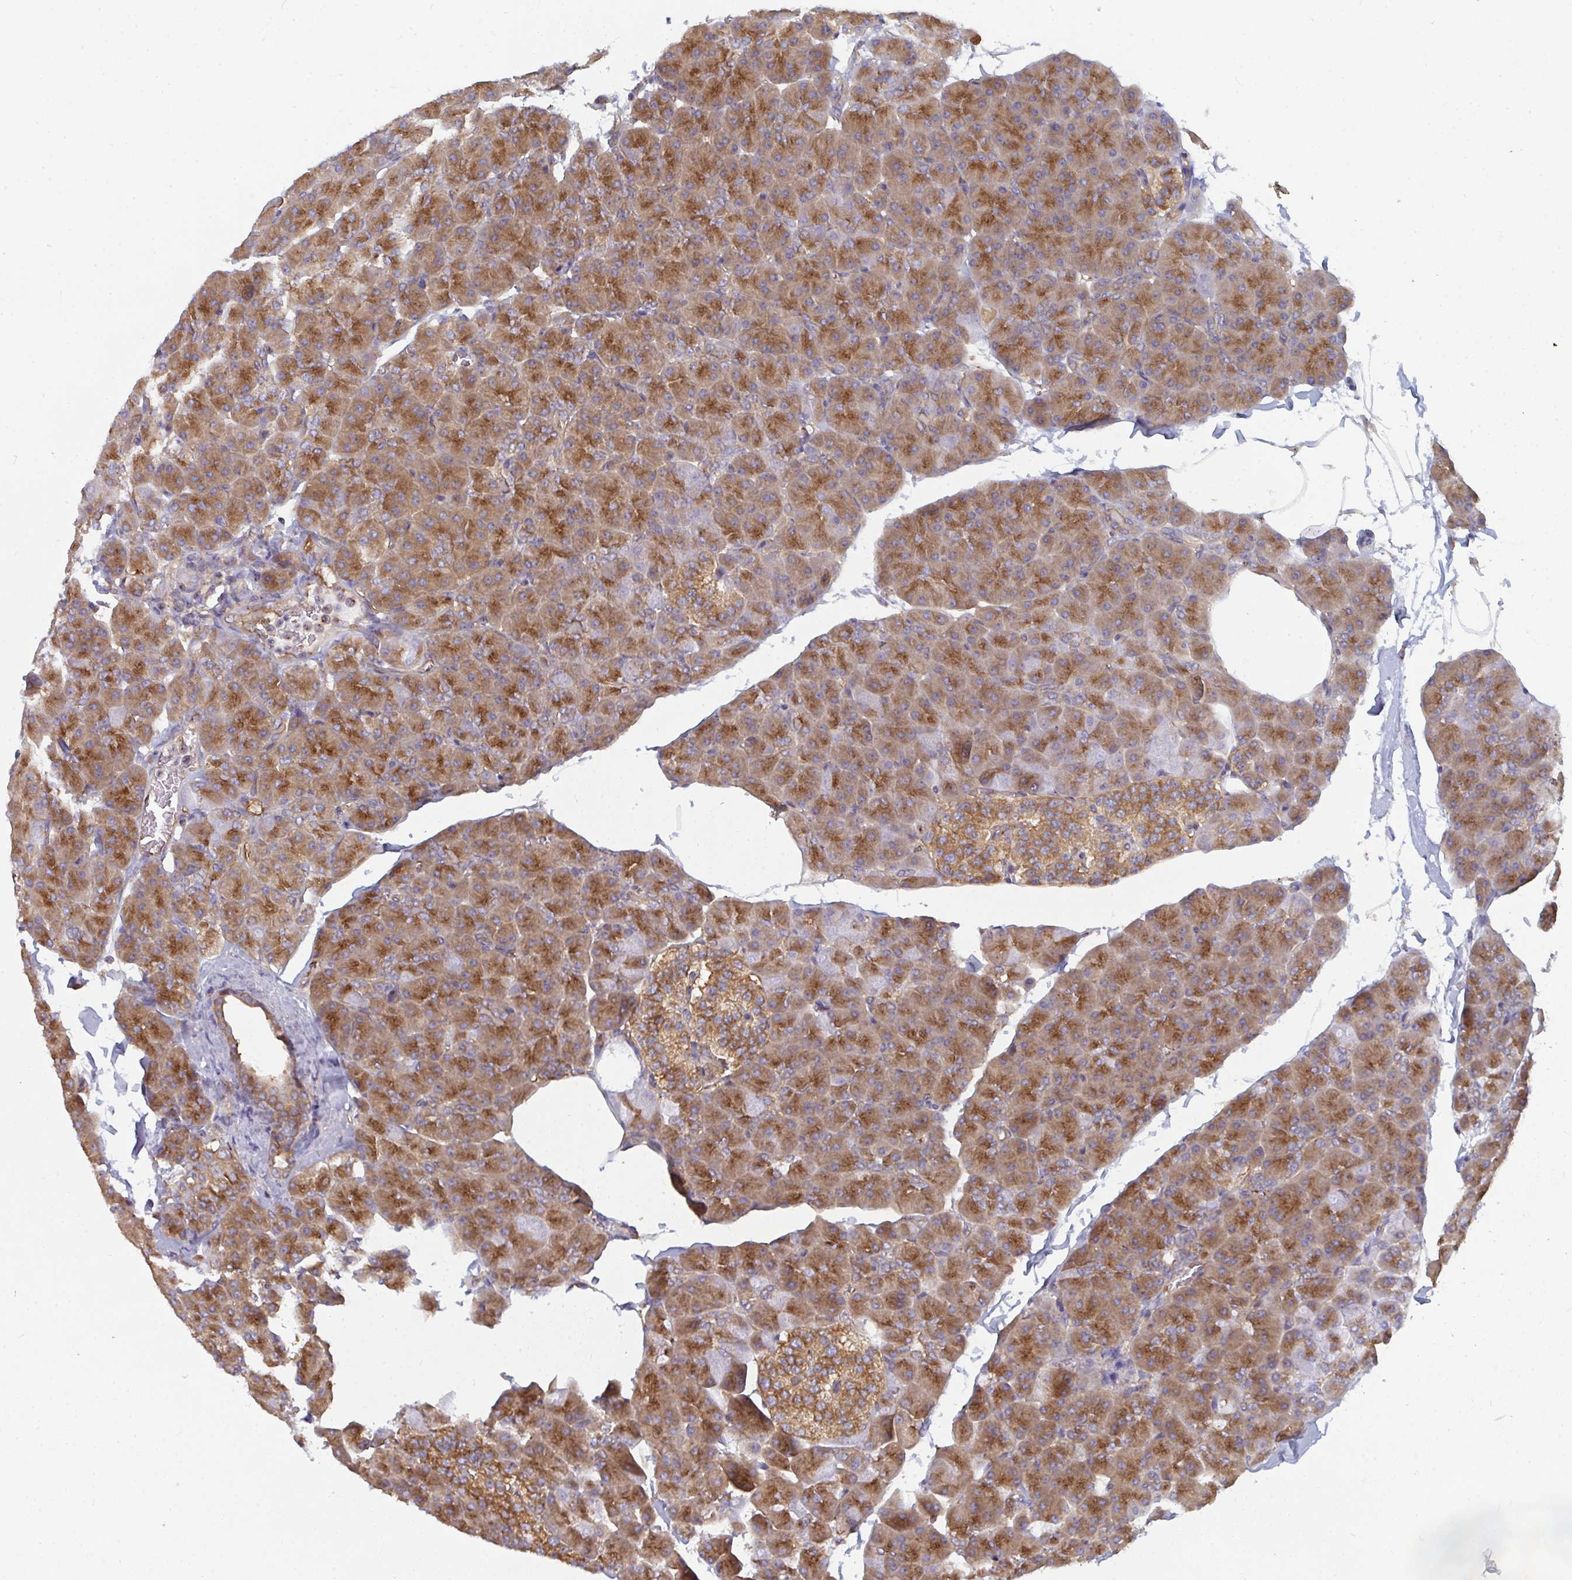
{"staining": {"intensity": "strong", "quantity": ">75%", "location": "cytoplasmic/membranous"}, "tissue": "pancreas", "cell_type": "Exocrine glandular cells", "image_type": "normal", "snomed": [{"axis": "morphology", "description": "Normal tissue, NOS"}, {"axis": "topography", "description": "Pancreas"}], "caption": "IHC (DAB) staining of normal human pancreas demonstrates strong cytoplasmic/membranous protein positivity in about >75% of exocrine glandular cells.", "gene": "DYNC1I2", "patient": {"sex": "male", "age": 35}}